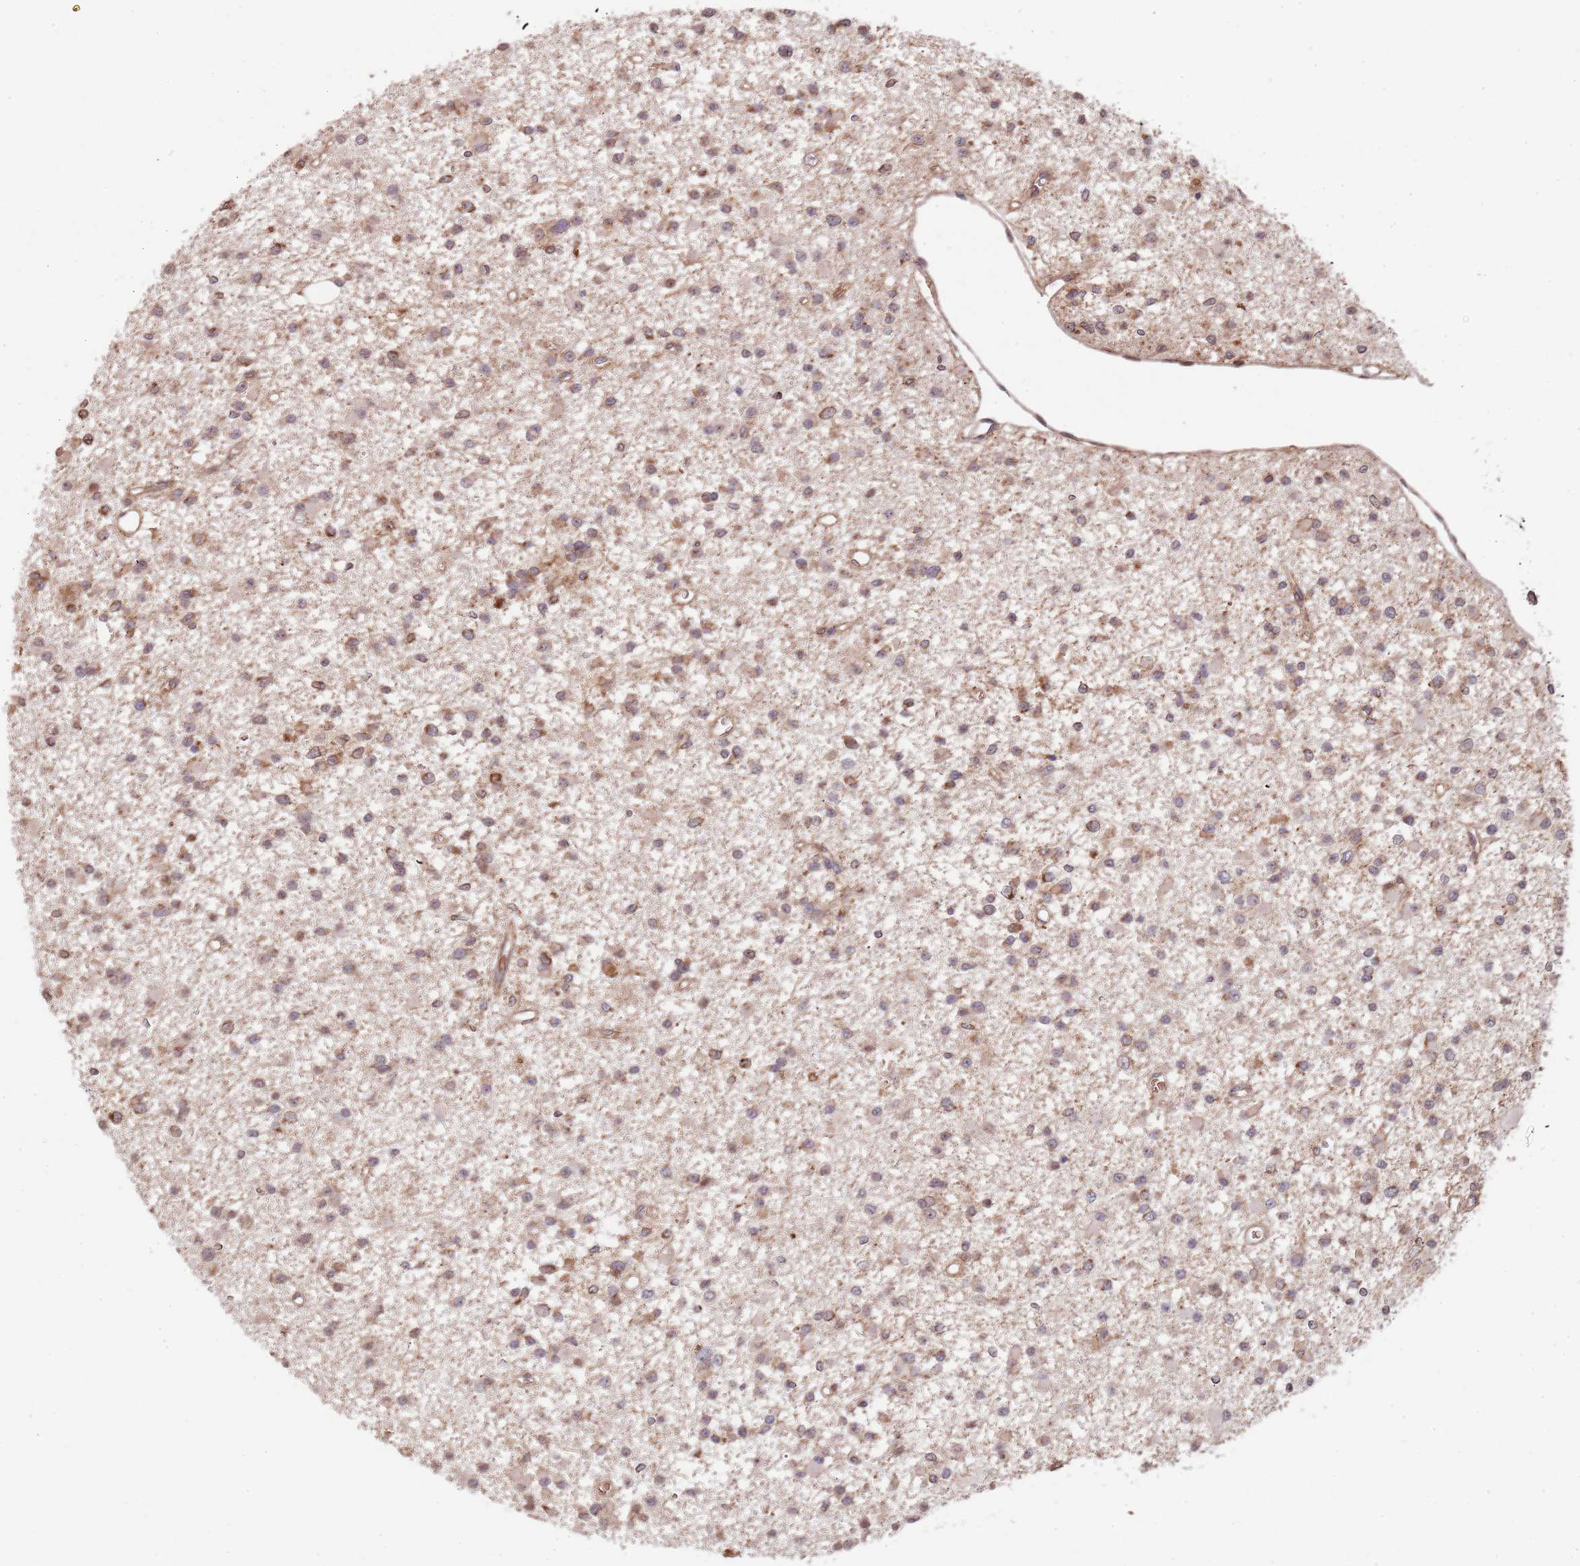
{"staining": {"intensity": "moderate", "quantity": "25%-75%", "location": "cytoplasmic/membranous"}, "tissue": "glioma", "cell_type": "Tumor cells", "image_type": "cancer", "snomed": [{"axis": "morphology", "description": "Glioma, malignant, Low grade"}, {"axis": "topography", "description": "Brain"}], "caption": "Immunohistochemical staining of human malignant low-grade glioma shows moderate cytoplasmic/membranous protein expression in approximately 25%-75% of tumor cells.", "gene": "DCHS1", "patient": {"sex": "female", "age": 22}}